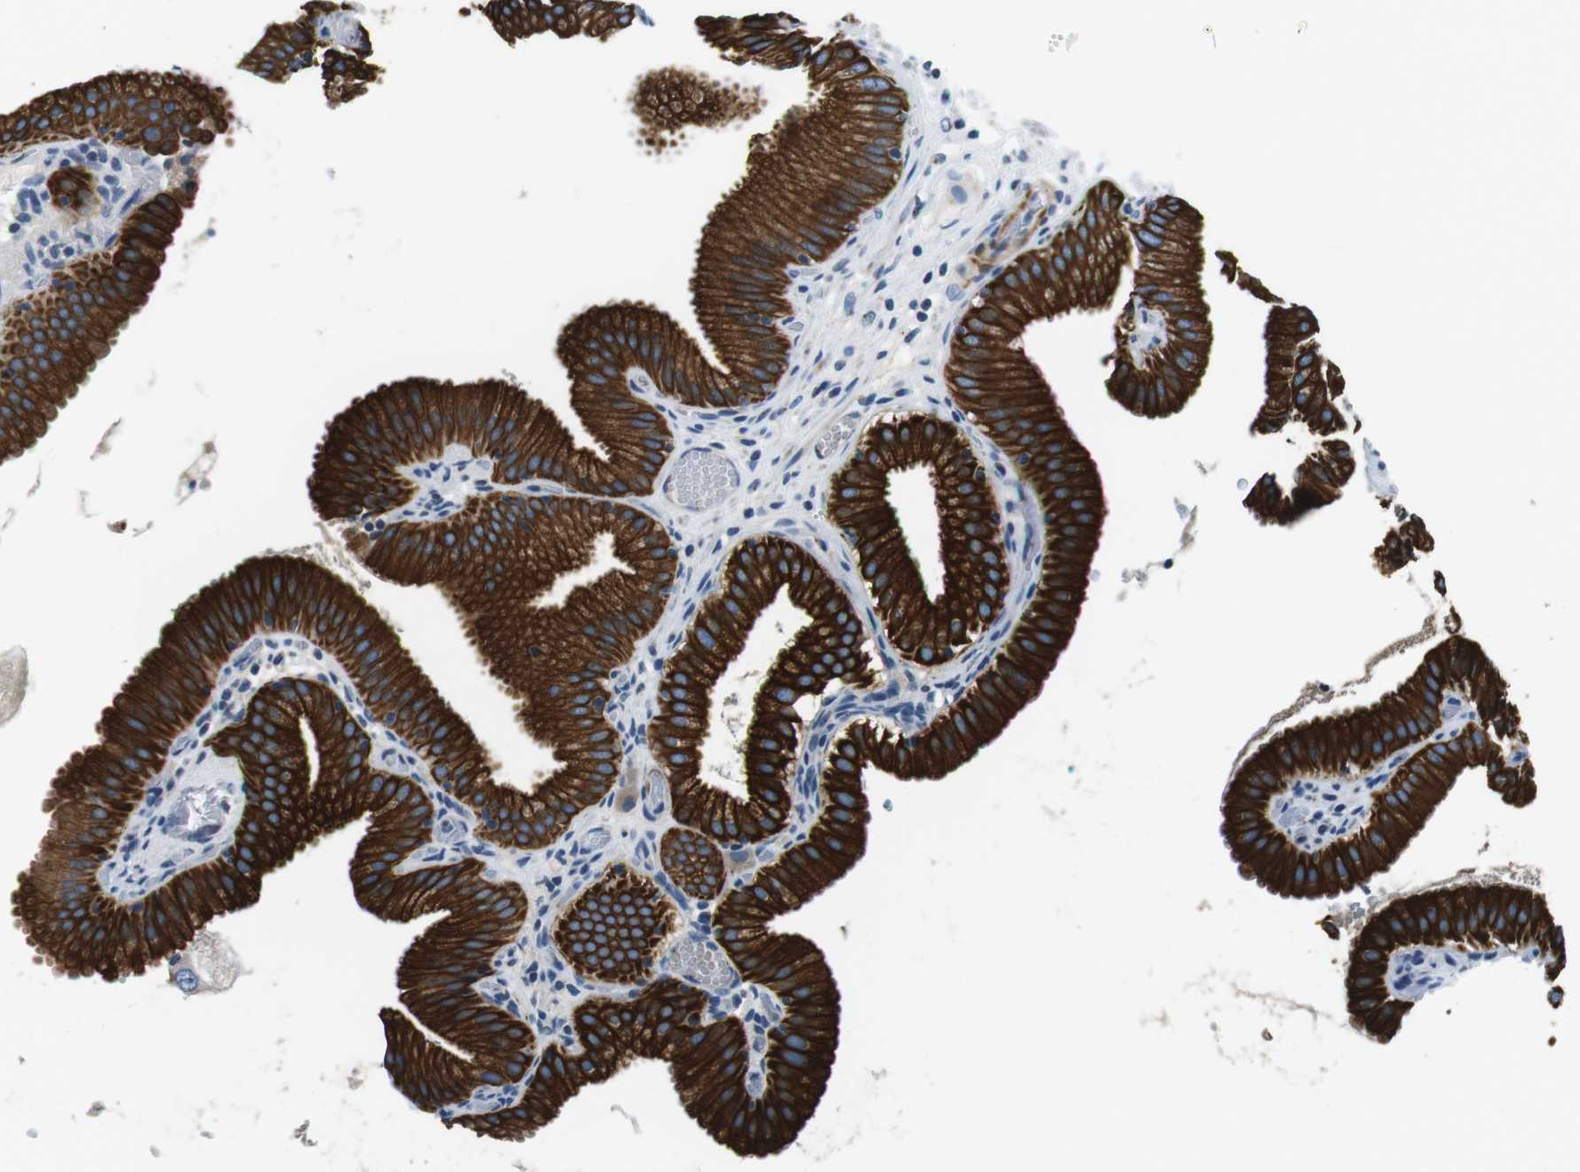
{"staining": {"intensity": "strong", "quantity": ">75%", "location": "cytoplasmic/membranous"}, "tissue": "gallbladder", "cell_type": "Glandular cells", "image_type": "normal", "snomed": [{"axis": "morphology", "description": "Normal tissue, NOS"}, {"axis": "topography", "description": "Gallbladder"}], "caption": "This is a histology image of immunohistochemistry staining of benign gallbladder, which shows strong staining in the cytoplasmic/membranous of glandular cells.", "gene": "UNC5CL", "patient": {"sex": "male", "age": 54}}